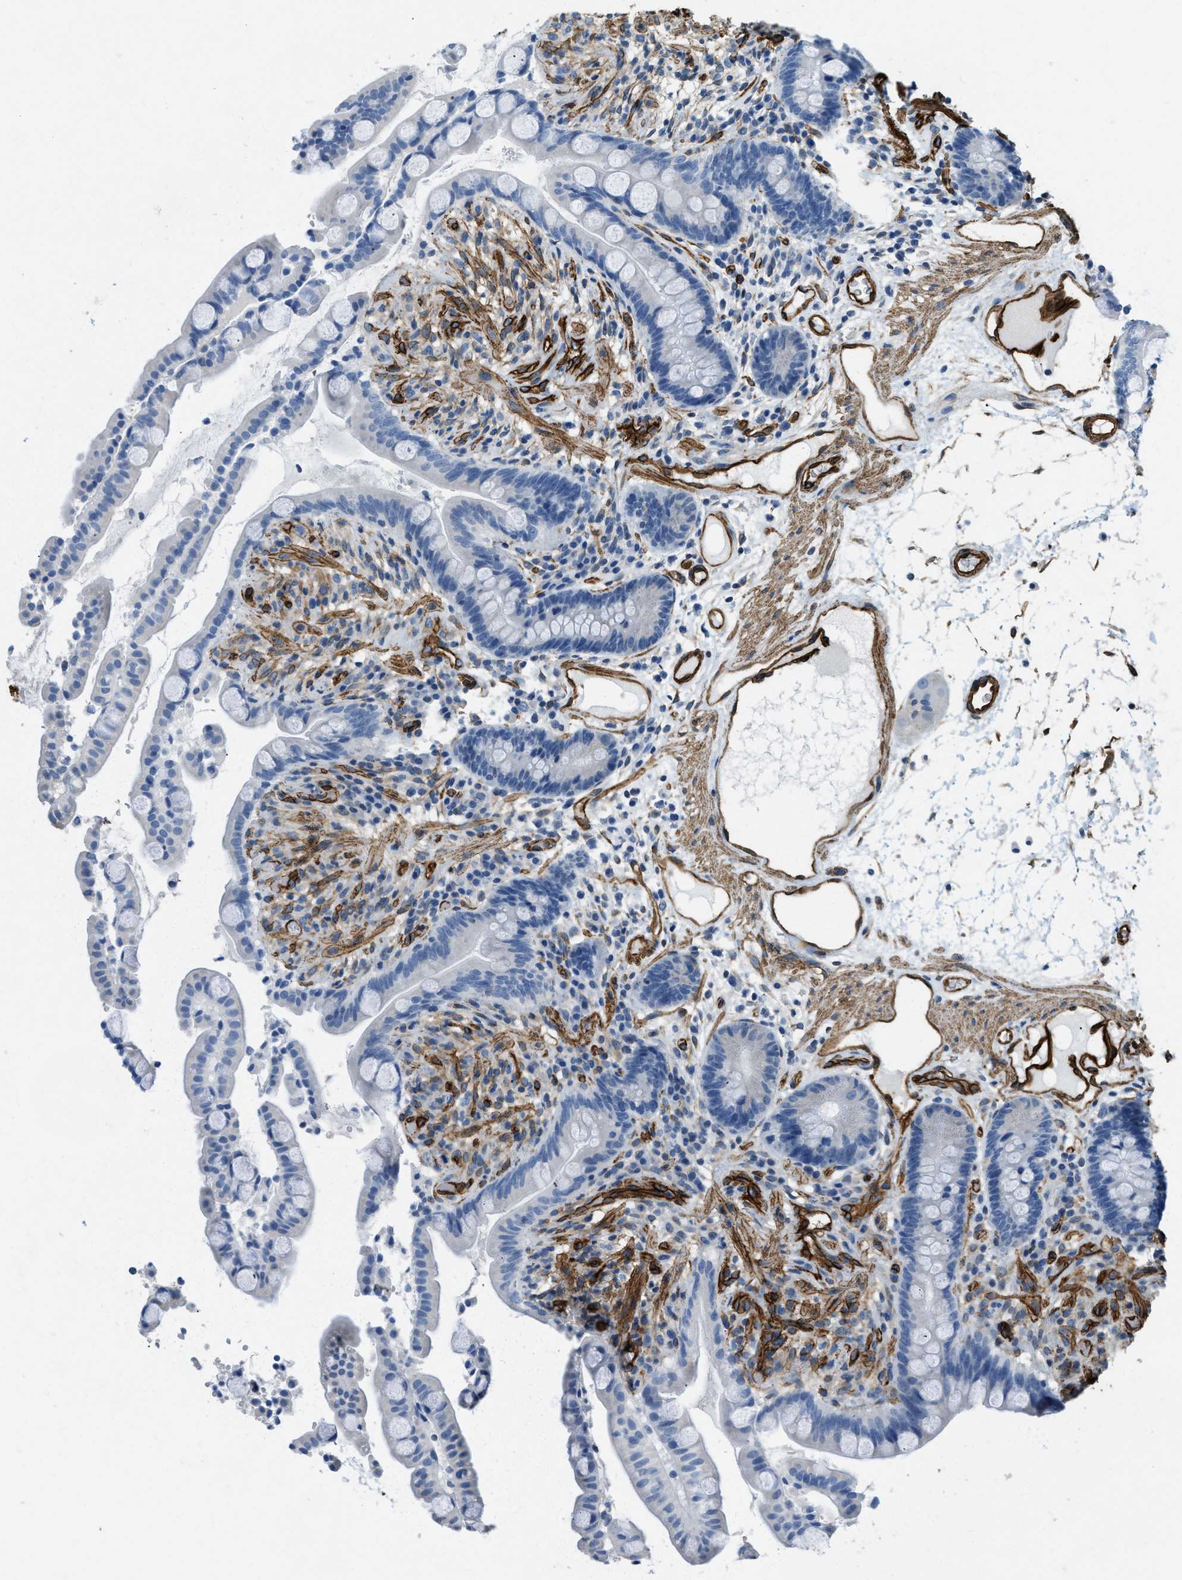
{"staining": {"intensity": "strong", "quantity": ">75%", "location": "cytoplasmic/membranous"}, "tissue": "colon", "cell_type": "Endothelial cells", "image_type": "normal", "snomed": [{"axis": "morphology", "description": "Normal tissue, NOS"}, {"axis": "topography", "description": "Colon"}], "caption": "About >75% of endothelial cells in unremarkable human colon display strong cytoplasmic/membranous protein expression as visualized by brown immunohistochemical staining.", "gene": "TMEM43", "patient": {"sex": "male", "age": 73}}